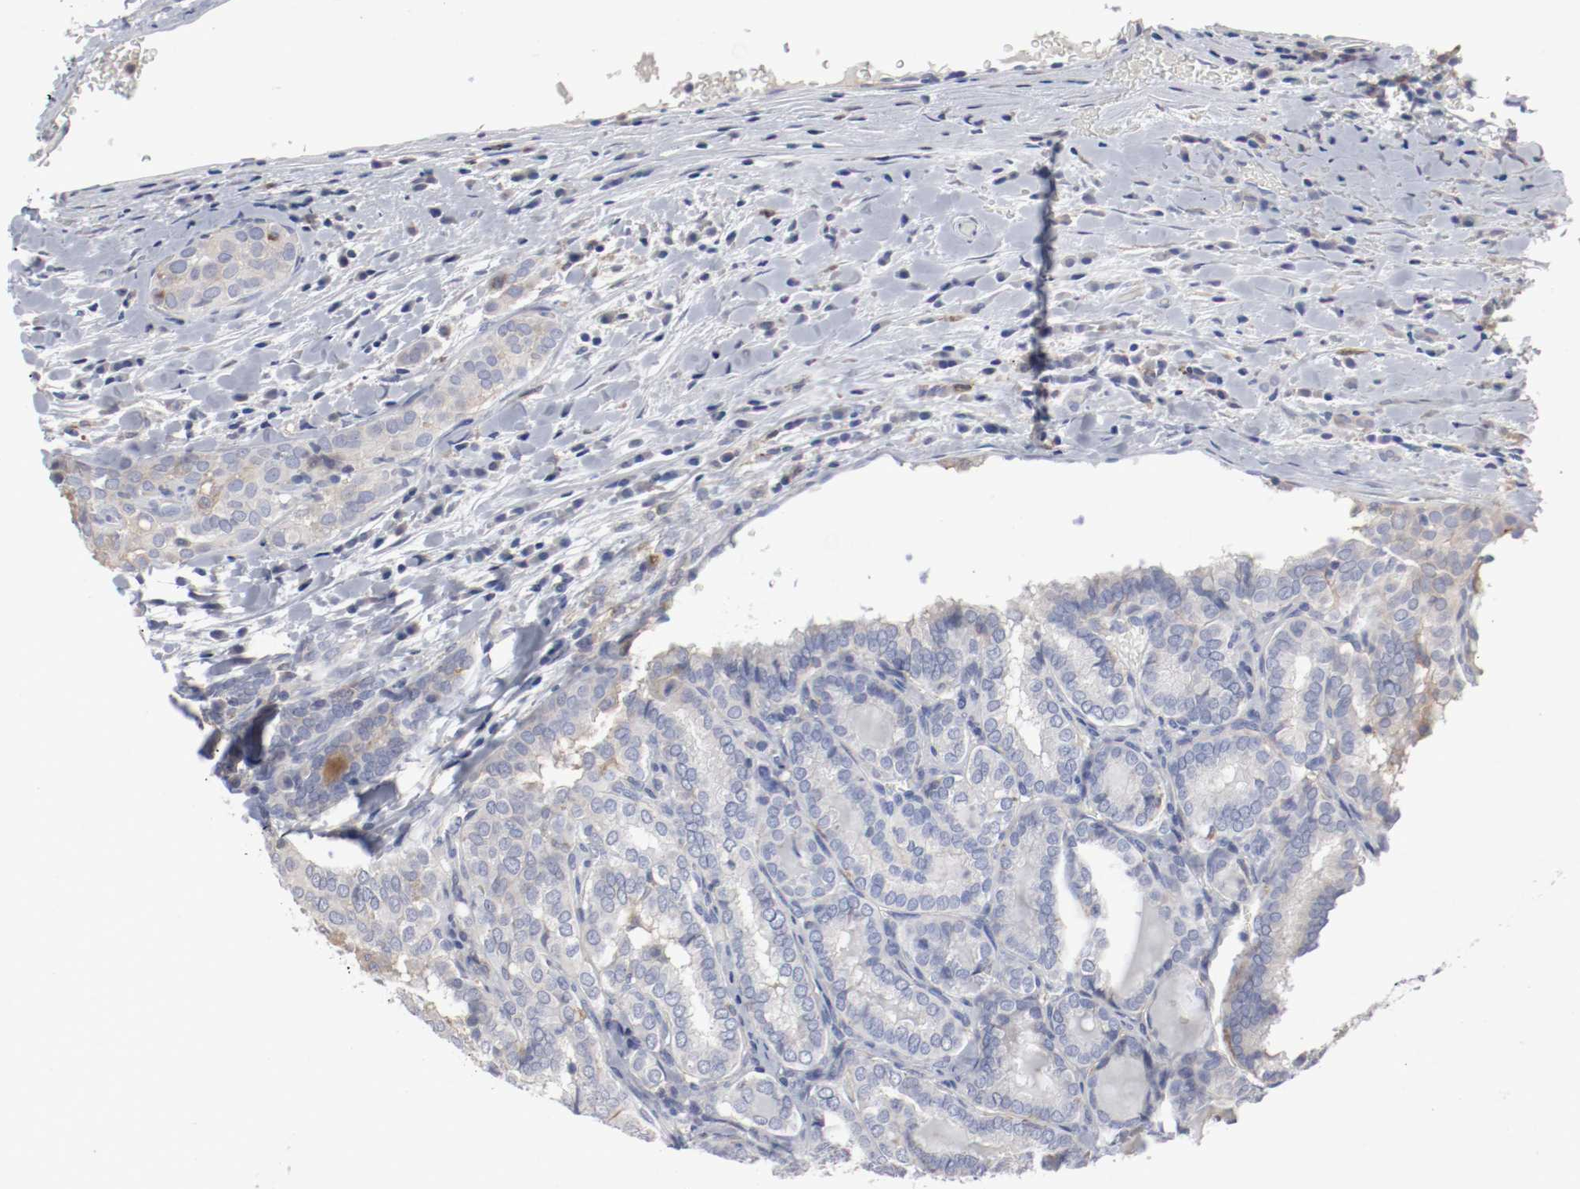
{"staining": {"intensity": "negative", "quantity": "none", "location": "none"}, "tissue": "thyroid cancer", "cell_type": "Tumor cells", "image_type": "cancer", "snomed": [{"axis": "morphology", "description": "Papillary adenocarcinoma, NOS"}, {"axis": "topography", "description": "Thyroid gland"}], "caption": "There is no significant staining in tumor cells of thyroid cancer.", "gene": "FGFBP1", "patient": {"sex": "female", "age": 30}}